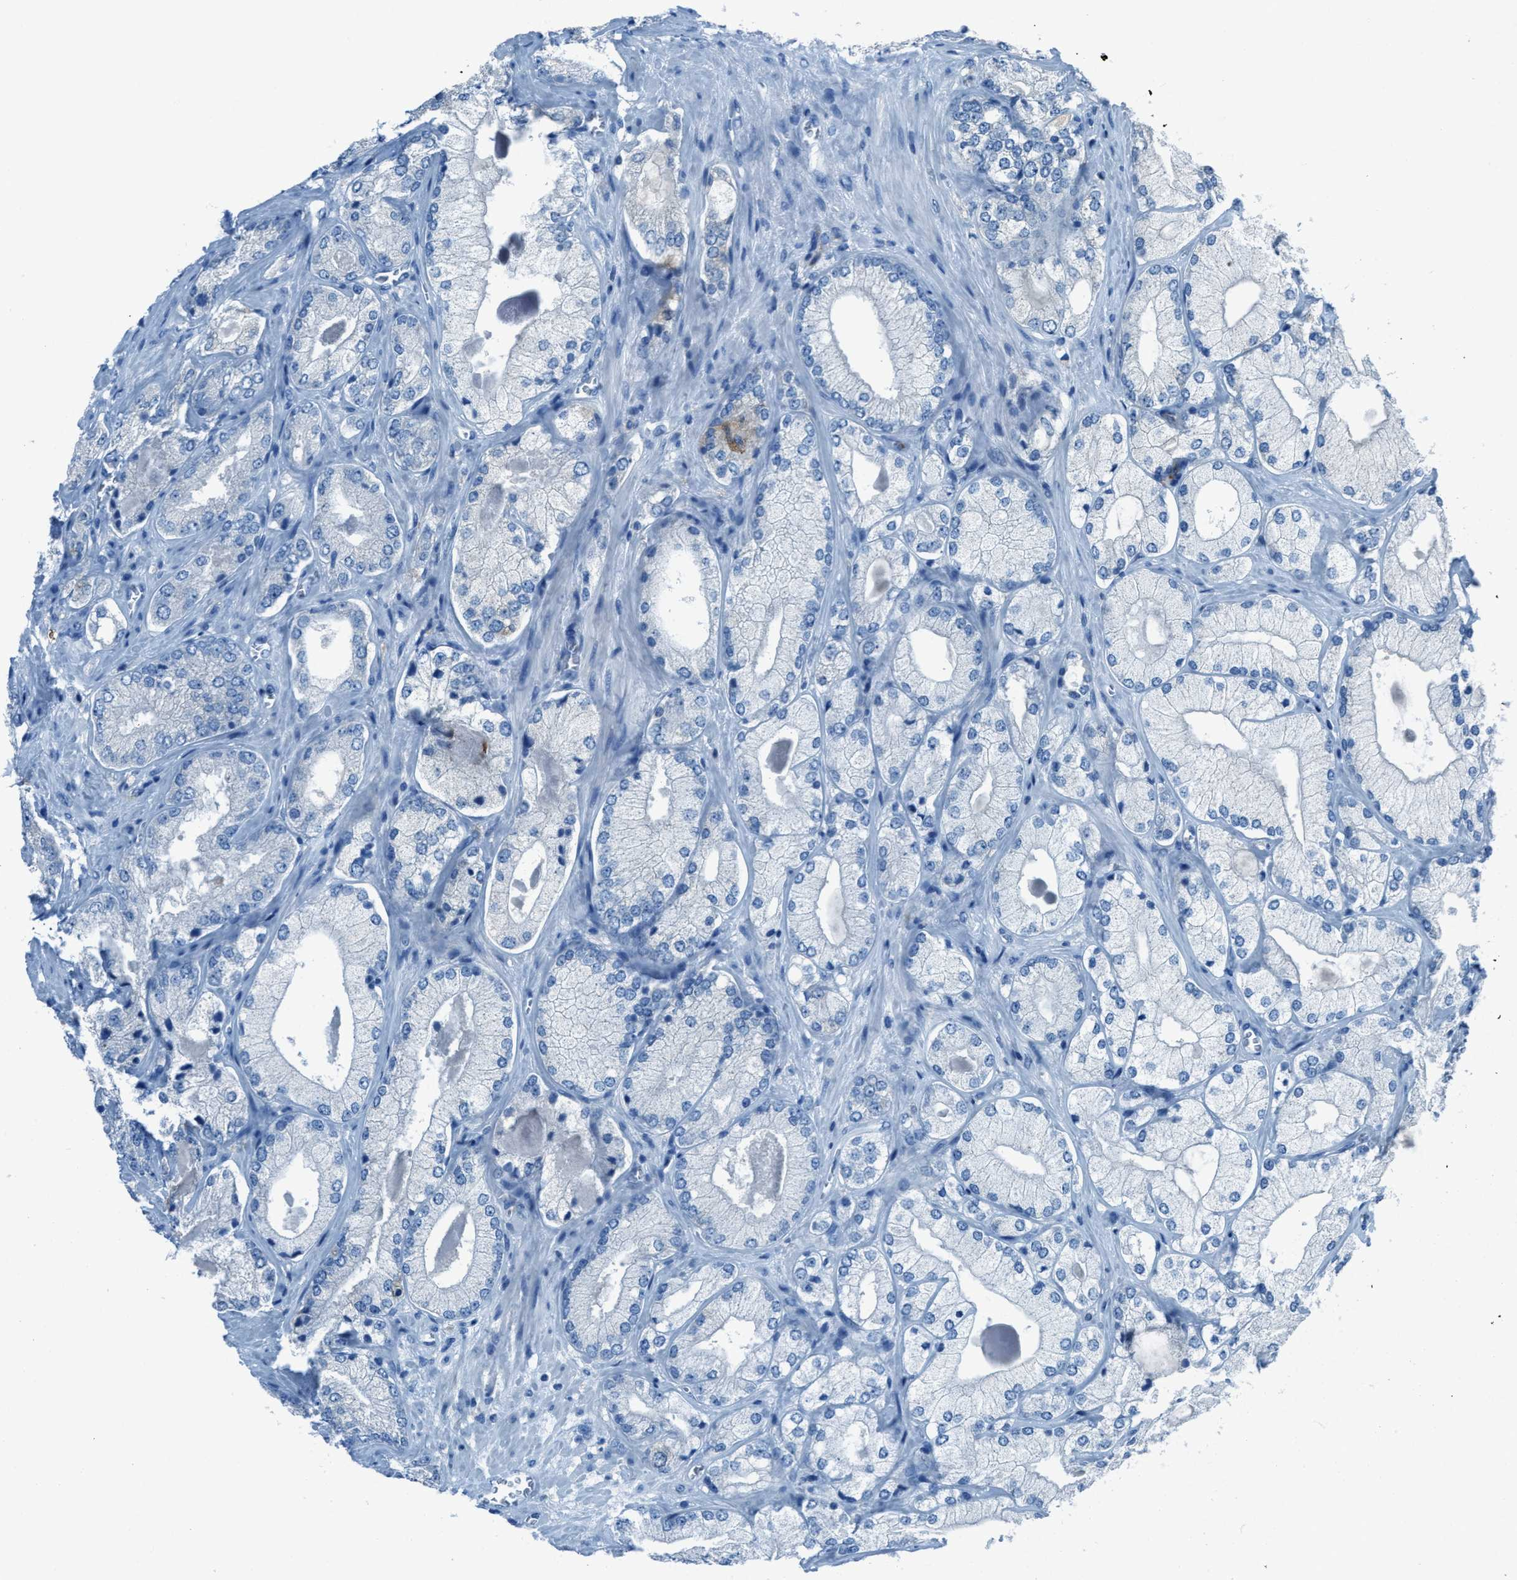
{"staining": {"intensity": "negative", "quantity": "none", "location": "none"}, "tissue": "prostate cancer", "cell_type": "Tumor cells", "image_type": "cancer", "snomed": [{"axis": "morphology", "description": "Adenocarcinoma, Low grade"}, {"axis": "topography", "description": "Prostate"}], "caption": "An image of prostate cancer (adenocarcinoma (low-grade)) stained for a protein displays no brown staining in tumor cells.", "gene": "MATCAP2", "patient": {"sex": "male", "age": 65}}